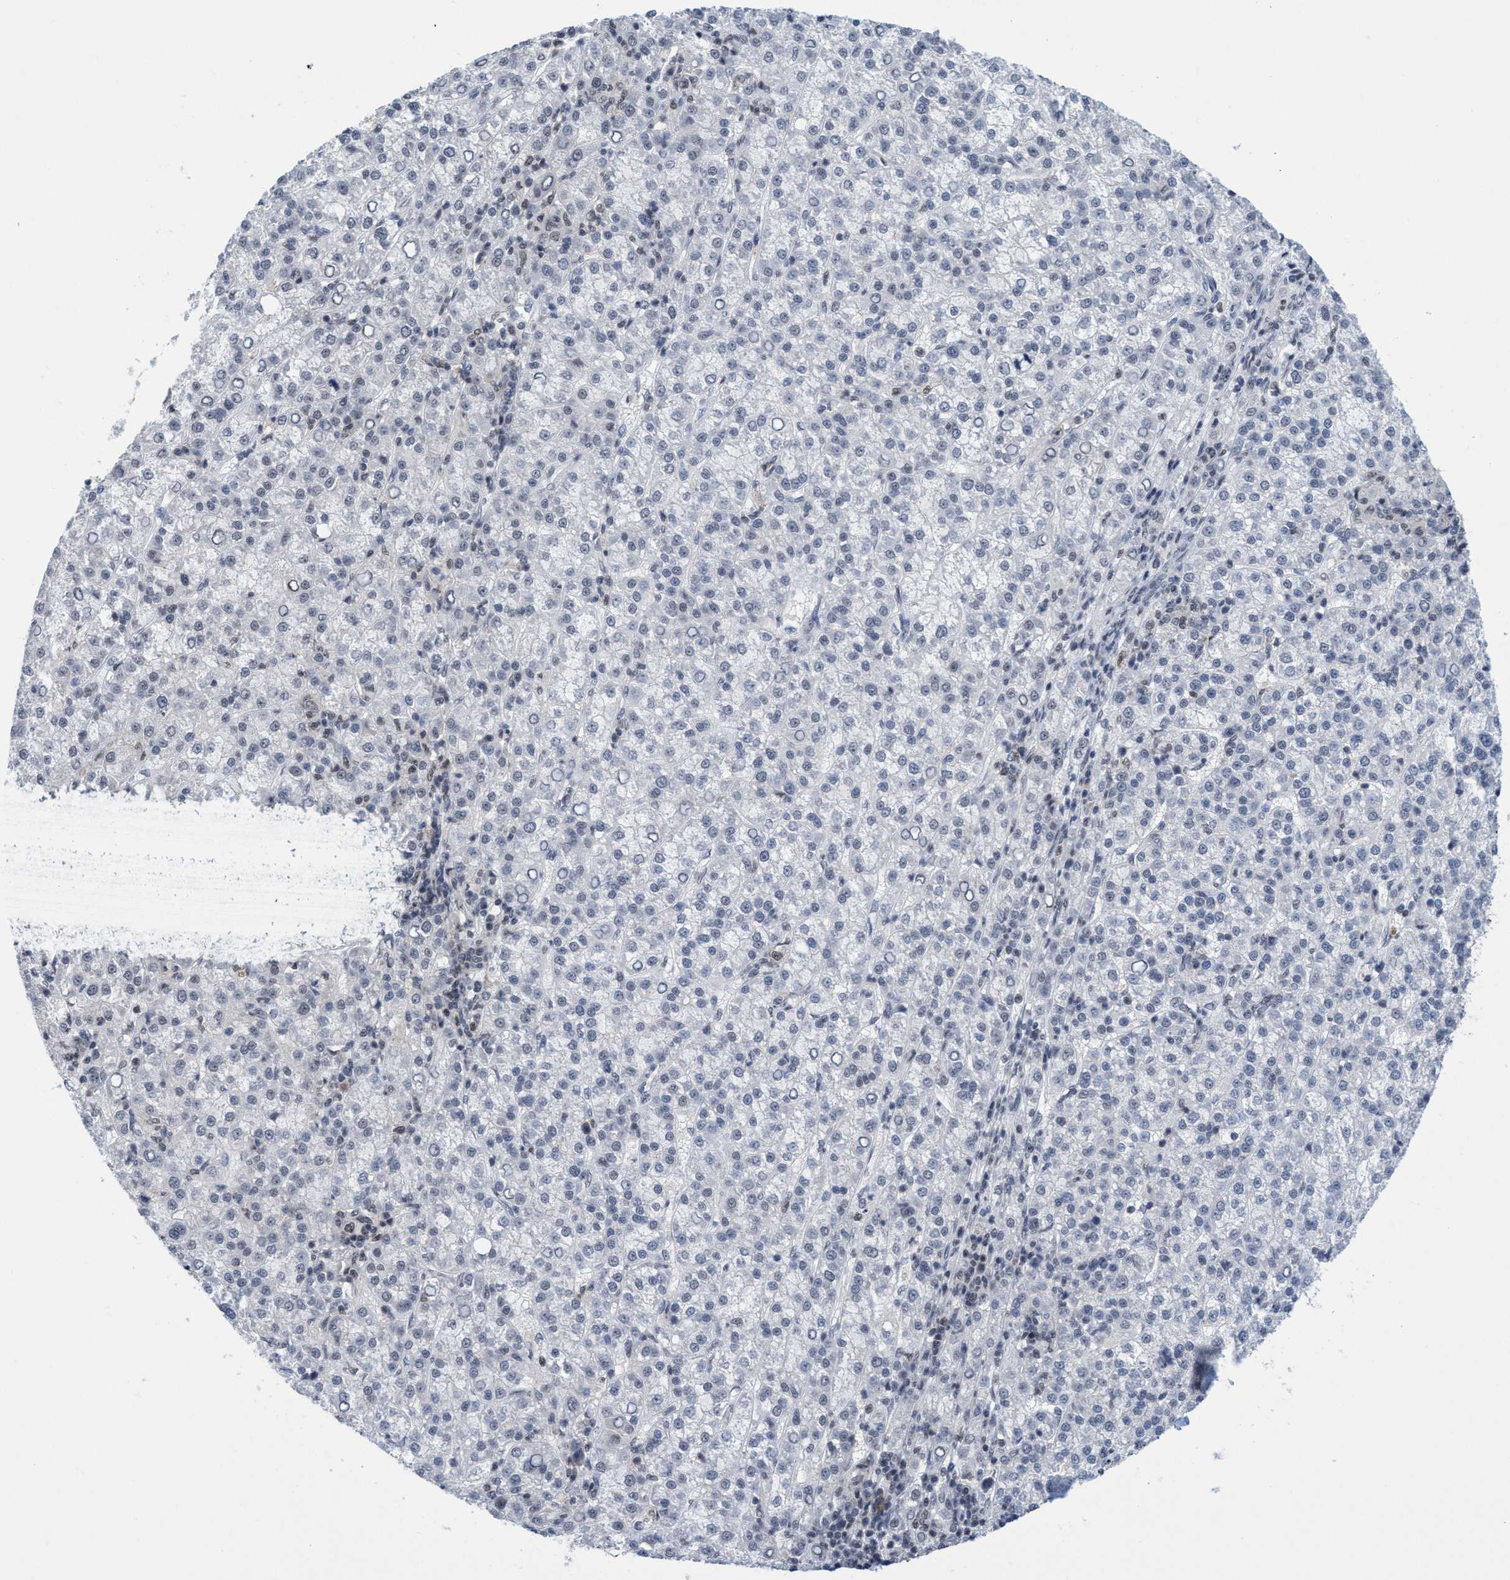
{"staining": {"intensity": "moderate", "quantity": "<25%", "location": "nuclear"}, "tissue": "liver cancer", "cell_type": "Tumor cells", "image_type": "cancer", "snomed": [{"axis": "morphology", "description": "Carcinoma, Hepatocellular, NOS"}, {"axis": "topography", "description": "Liver"}], "caption": "Liver cancer (hepatocellular carcinoma) stained for a protein (brown) reveals moderate nuclear positive expression in approximately <25% of tumor cells.", "gene": "C9orf78", "patient": {"sex": "female", "age": 58}}